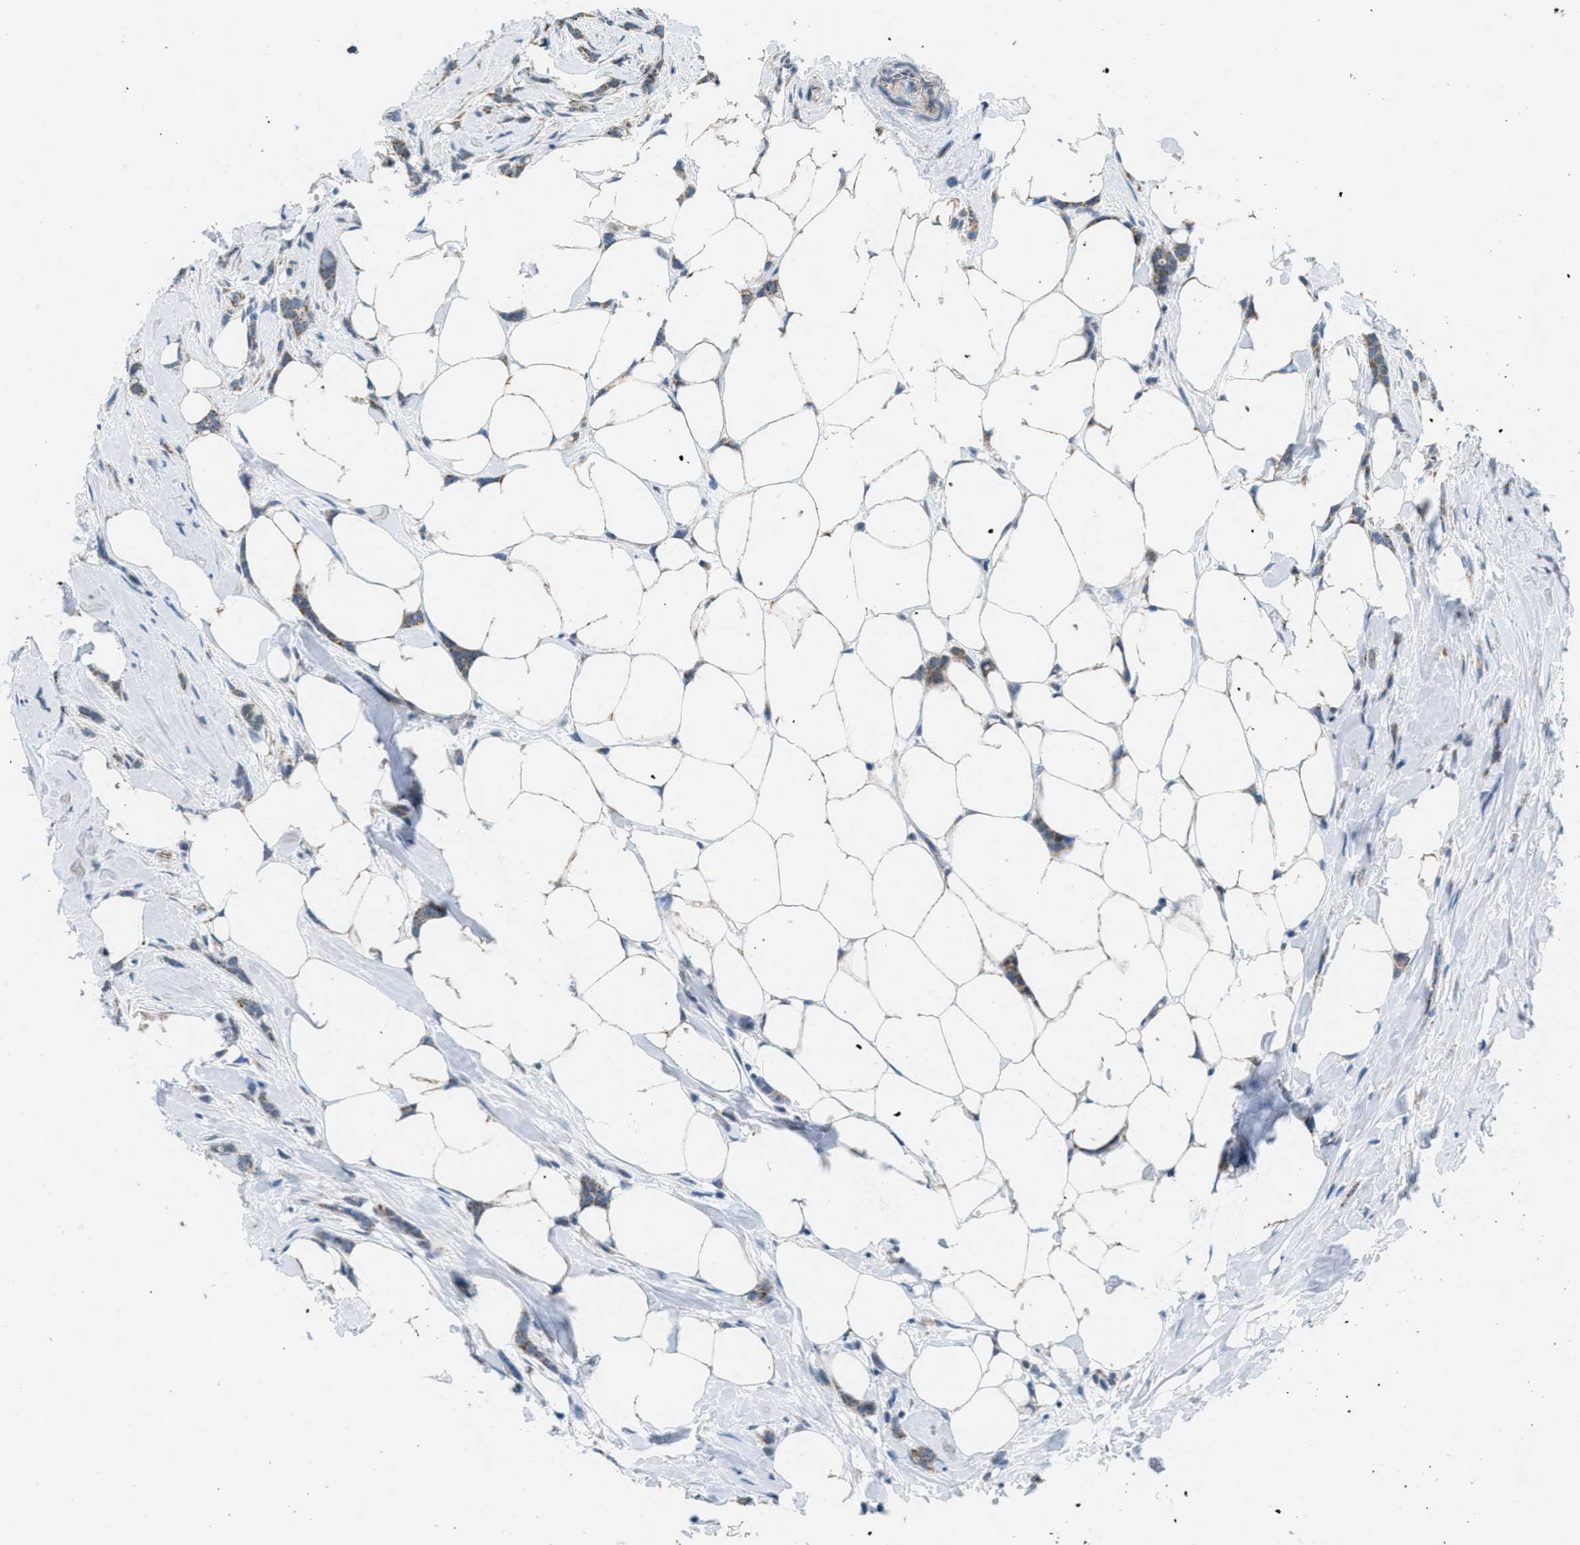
{"staining": {"intensity": "moderate", "quantity": ">75%", "location": "cytoplasmic/membranous"}, "tissue": "breast cancer", "cell_type": "Tumor cells", "image_type": "cancer", "snomed": [{"axis": "morphology", "description": "Lobular carcinoma, in situ"}, {"axis": "morphology", "description": "Lobular carcinoma"}, {"axis": "topography", "description": "Breast"}], "caption": "Breast cancer (lobular carcinoma in situ) stained with immunohistochemistry (IHC) shows moderate cytoplasmic/membranous staining in approximately >75% of tumor cells.", "gene": "TOMM70", "patient": {"sex": "female", "age": 41}}